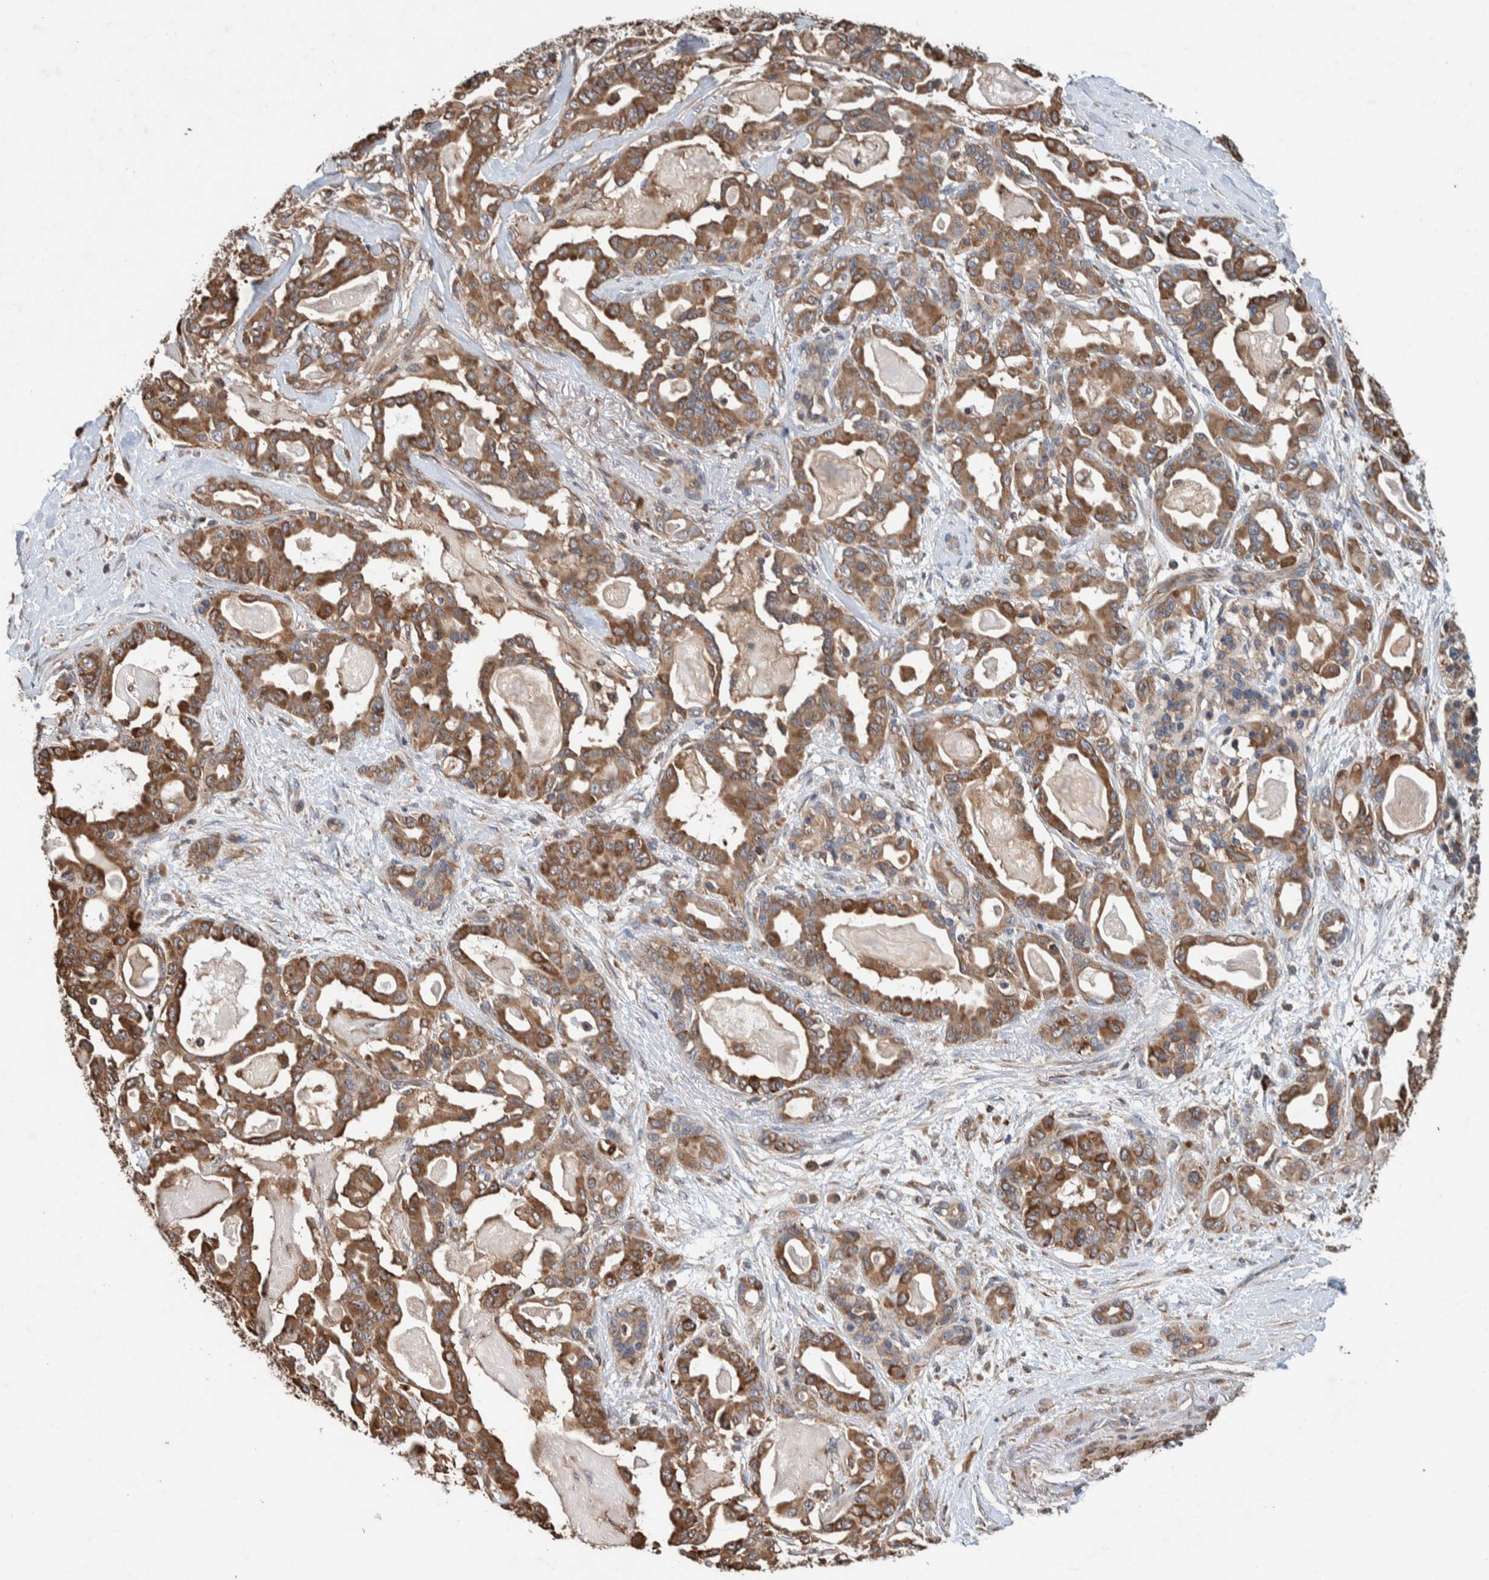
{"staining": {"intensity": "moderate", "quantity": ">75%", "location": "cytoplasmic/membranous"}, "tissue": "pancreatic cancer", "cell_type": "Tumor cells", "image_type": "cancer", "snomed": [{"axis": "morphology", "description": "Adenocarcinoma, NOS"}, {"axis": "topography", "description": "Pancreas"}], "caption": "Moderate cytoplasmic/membranous protein staining is seen in approximately >75% of tumor cells in pancreatic cancer. (DAB (3,3'-diaminobenzidine) IHC, brown staining for protein, blue staining for nuclei).", "gene": "PLA2G3", "patient": {"sex": "male", "age": 63}}